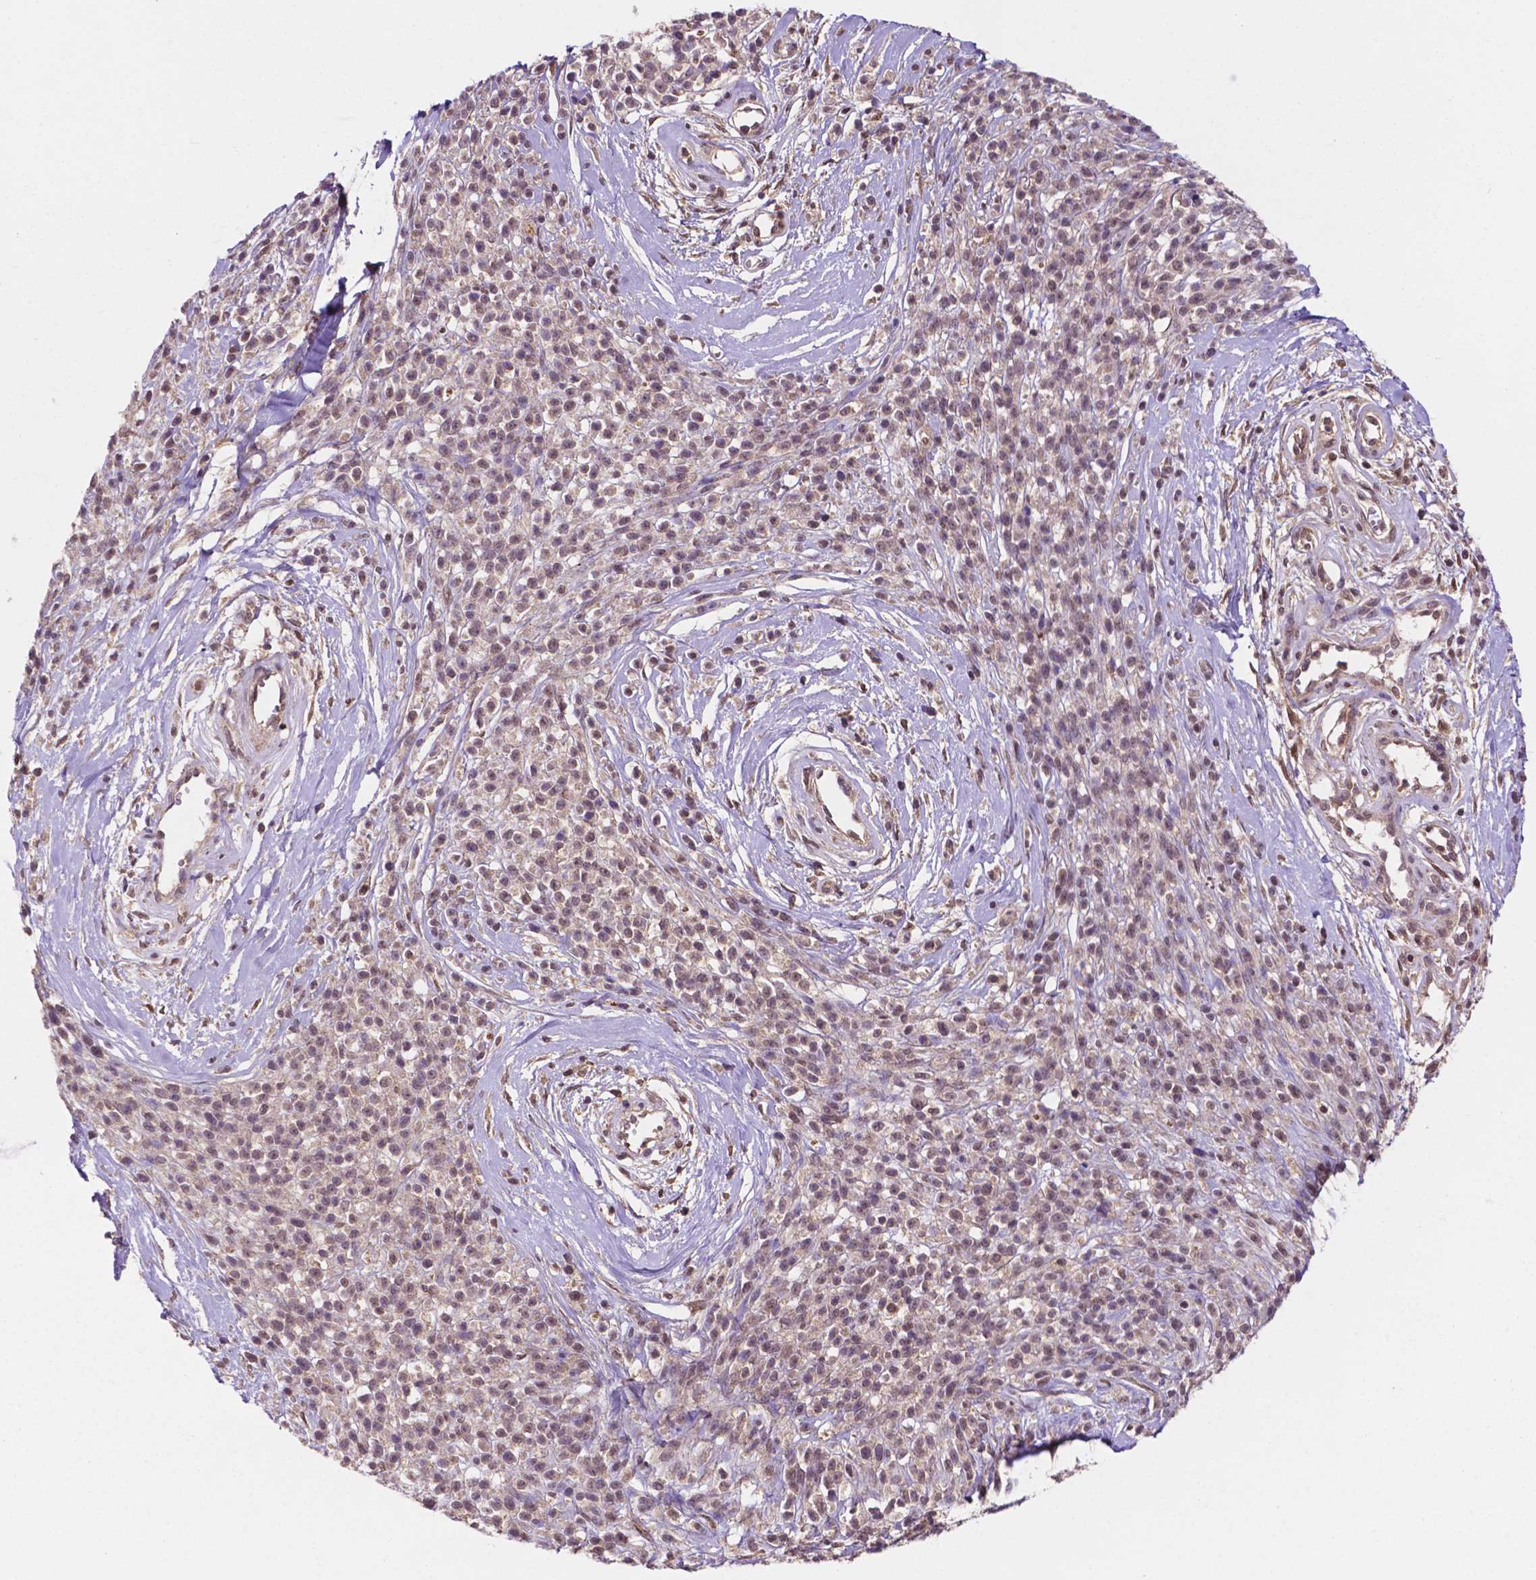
{"staining": {"intensity": "weak", "quantity": ">75%", "location": "nuclear"}, "tissue": "melanoma", "cell_type": "Tumor cells", "image_type": "cancer", "snomed": [{"axis": "morphology", "description": "Malignant melanoma, NOS"}, {"axis": "topography", "description": "Skin"}, {"axis": "topography", "description": "Skin of trunk"}], "caption": "Brown immunohistochemical staining in melanoma shows weak nuclear positivity in about >75% of tumor cells.", "gene": "UBE2L6", "patient": {"sex": "male", "age": 74}}